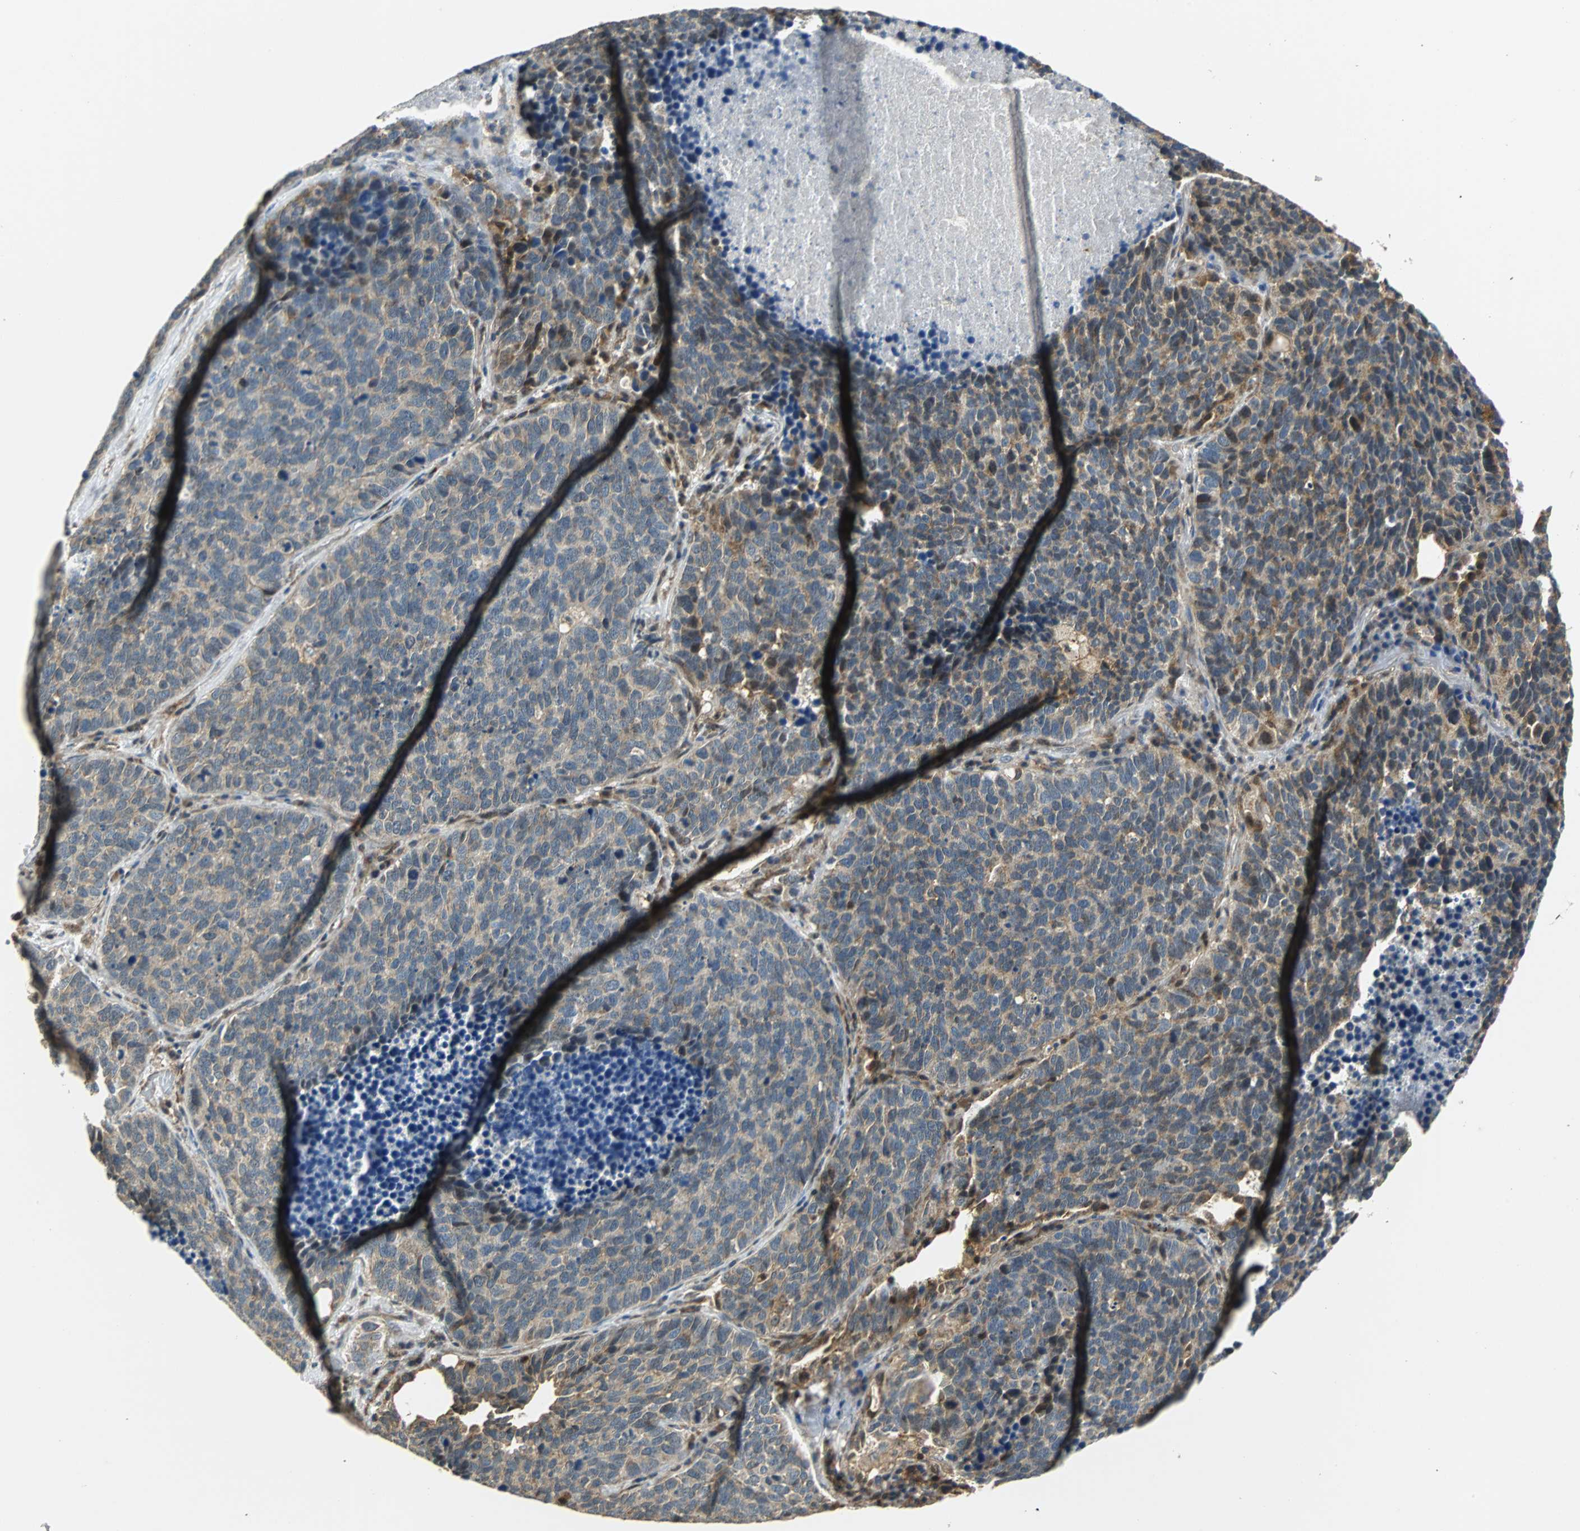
{"staining": {"intensity": "weak", "quantity": "25%-75%", "location": "cytoplasmic/membranous"}, "tissue": "lung cancer", "cell_type": "Tumor cells", "image_type": "cancer", "snomed": [{"axis": "morphology", "description": "Neoplasm, malignant, NOS"}, {"axis": "topography", "description": "Lung"}], "caption": "Immunohistochemical staining of human lung cancer (neoplasm (malignant)) displays weak cytoplasmic/membranous protein staining in about 25%-75% of tumor cells. (Brightfield microscopy of DAB IHC at high magnification).", "gene": "GSDMD", "patient": {"sex": "female", "age": 75}}